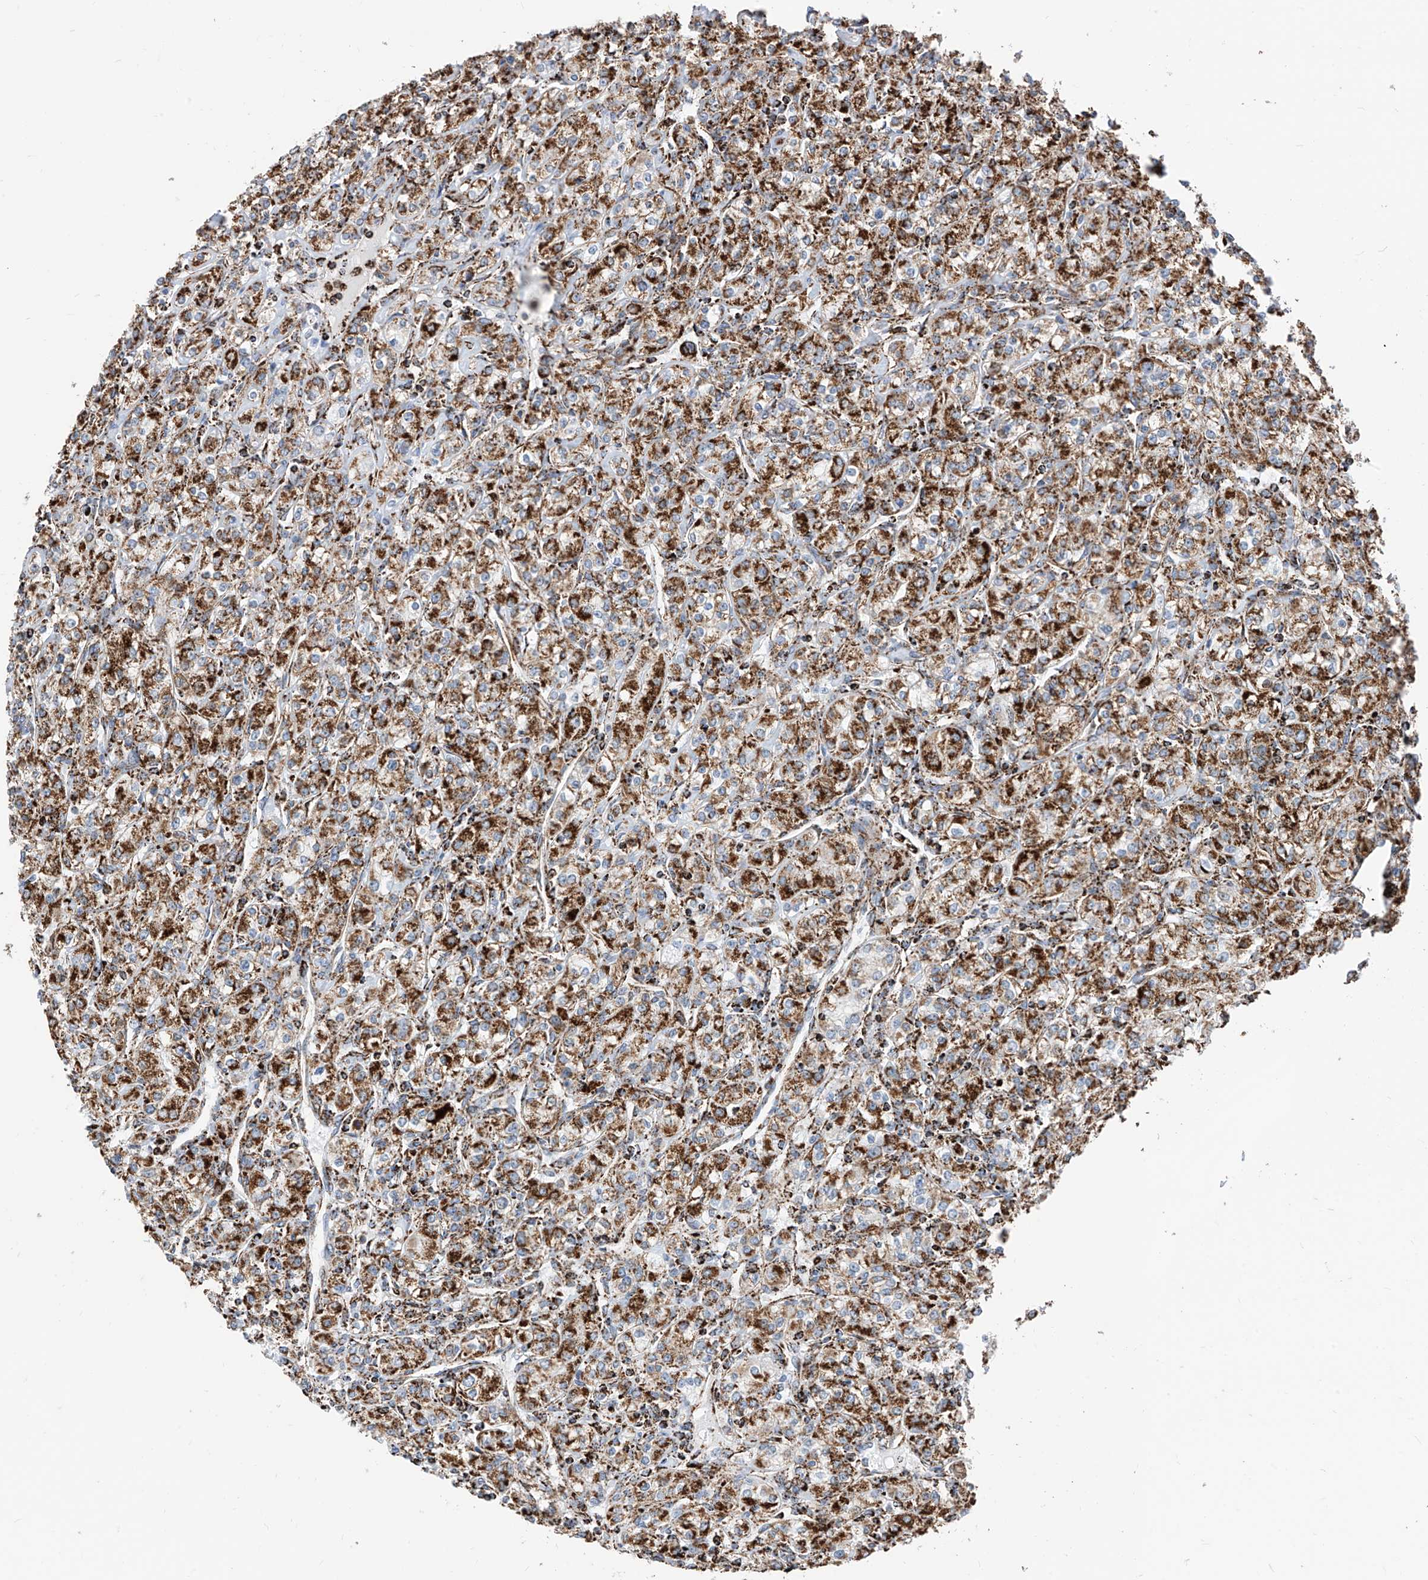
{"staining": {"intensity": "strong", "quantity": "25%-75%", "location": "cytoplasmic/membranous"}, "tissue": "renal cancer", "cell_type": "Tumor cells", "image_type": "cancer", "snomed": [{"axis": "morphology", "description": "Adenocarcinoma, NOS"}, {"axis": "topography", "description": "Kidney"}], "caption": "Immunohistochemical staining of renal adenocarcinoma exhibits high levels of strong cytoplasmic/membranous protein positivity in approximately 25%-75% of tumor cells.", "gene": "COX5B", "patient": {"sex": "male", "age": 77}}